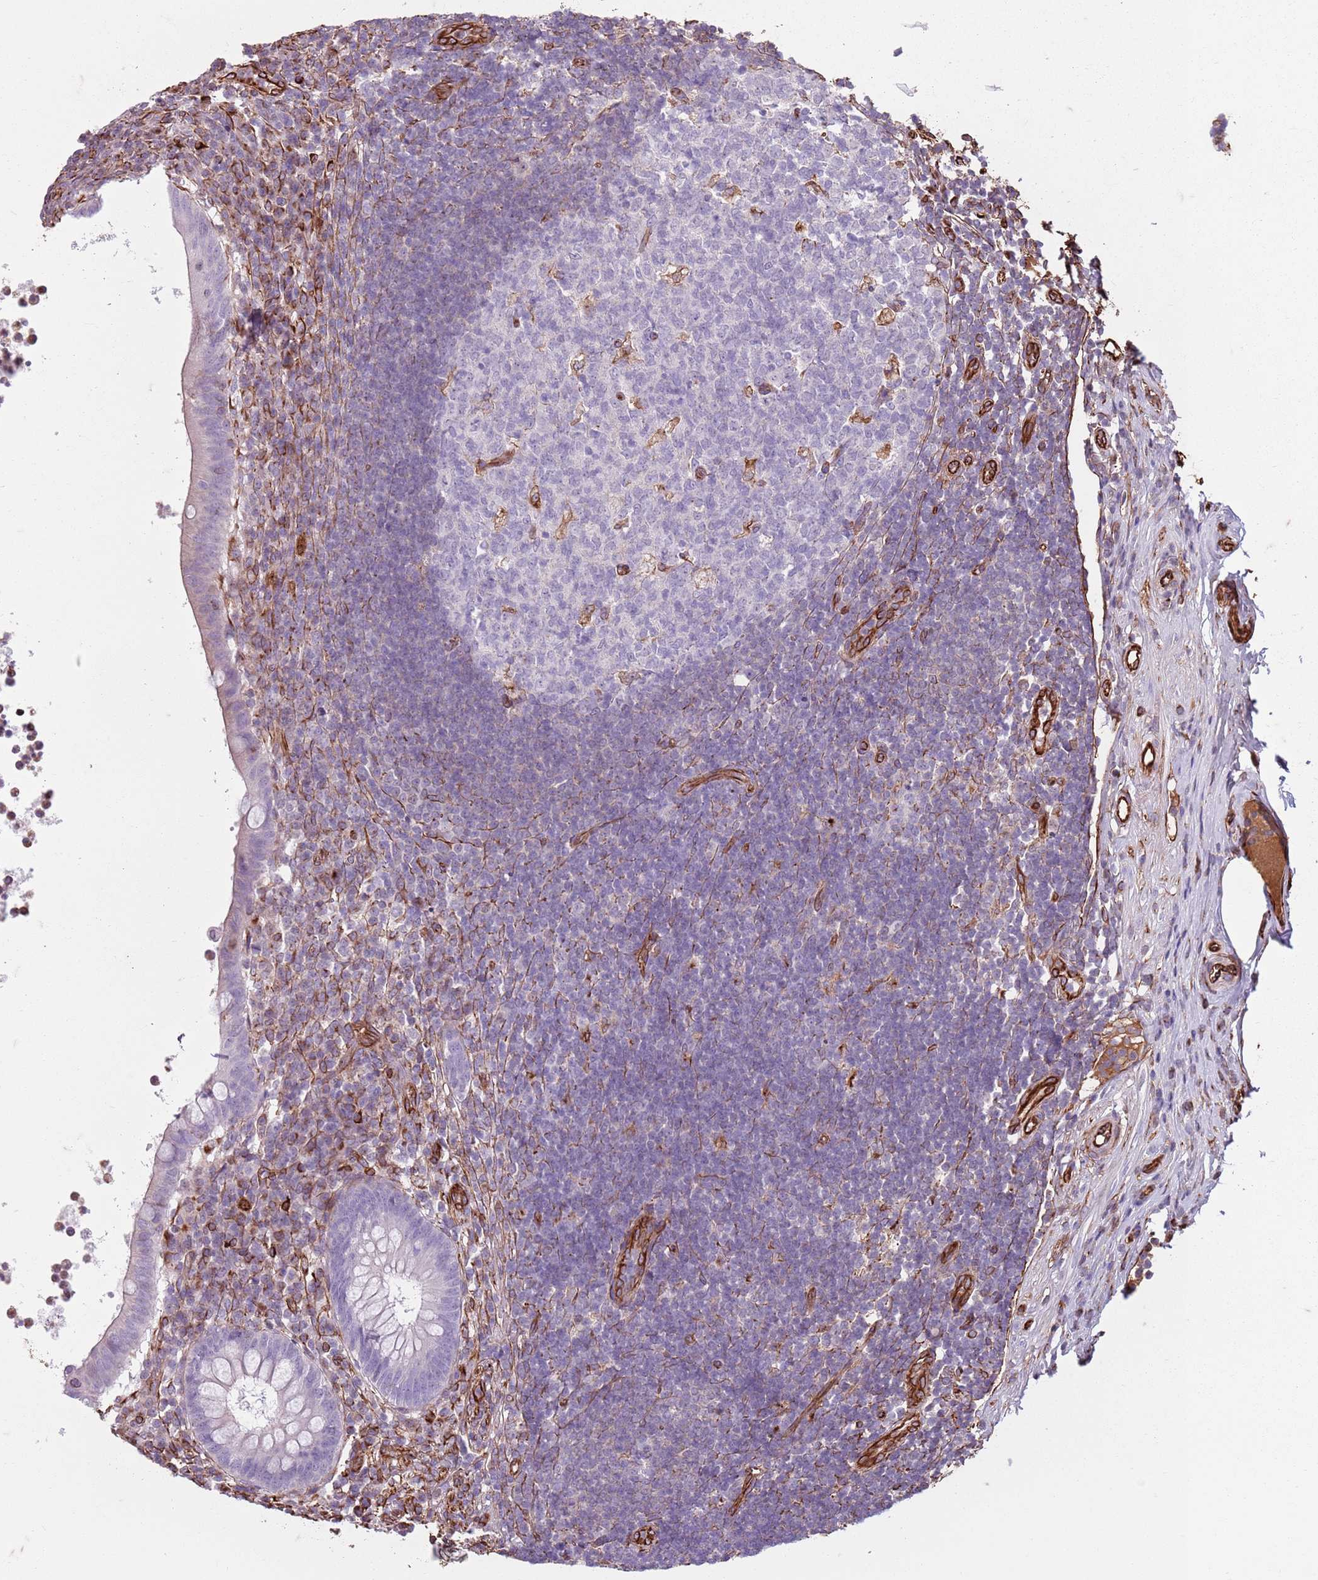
{"staining": {"intensity": "negative", "quantity": "none", "location": "none"}, "tissue": "appendix", "cell_type": "Glandular cells", "image_type": "normal", "snomed": [{"axis": "morphology", "description": "Normal tissue, NOS"}, {"axis": "topography", "description": "Appendix"}], "caption": "Human appendix stained for a protein using immunohistochemistry demonstrates no expression in glandular cells.", "gene": "TAS2R38", "patient": {"sex": "female", "age": 56}}